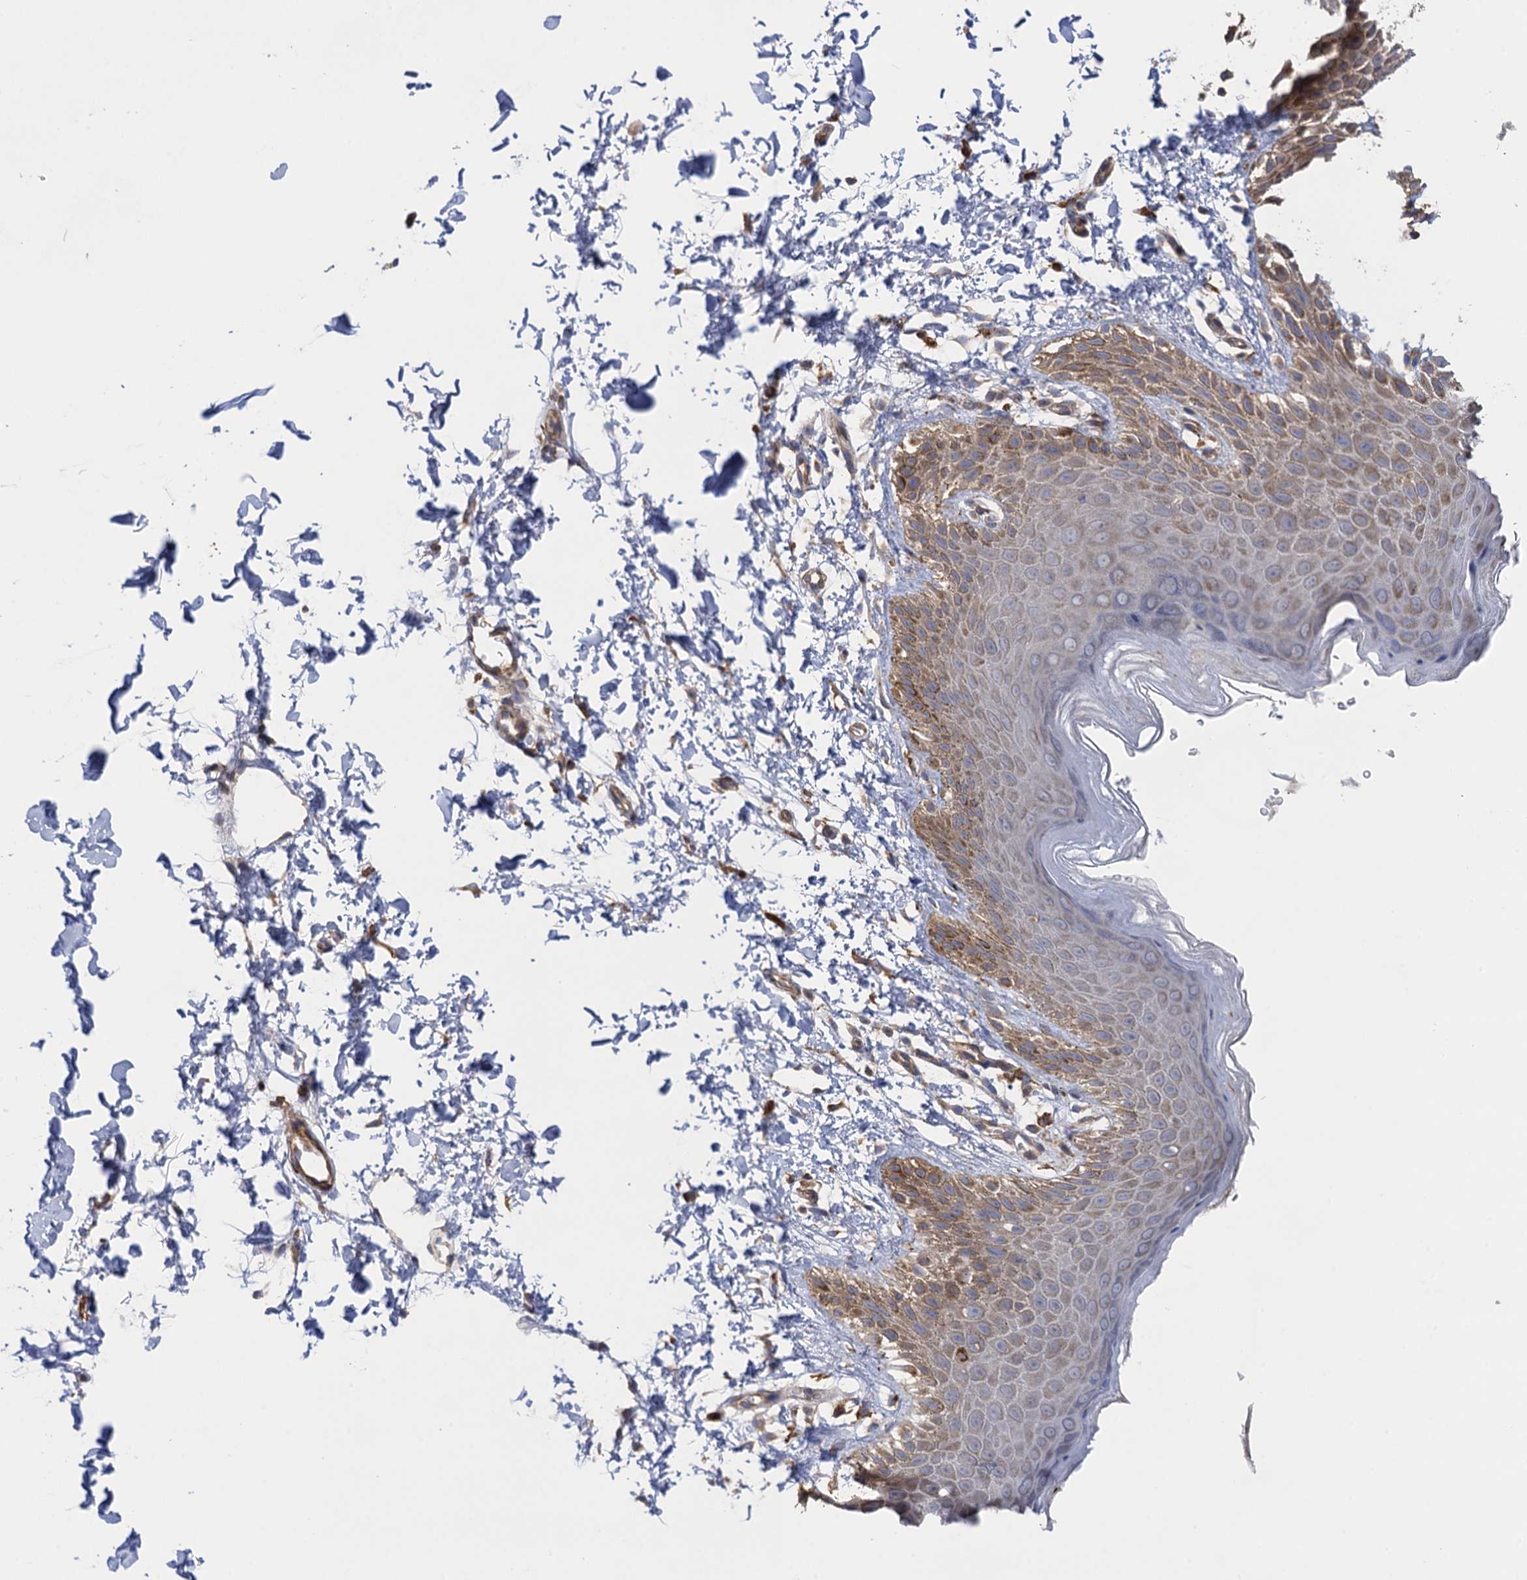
{"staining": {"intensity": "moderate", "quantity": "<25%", "location": "cytoplasmic/membranous"}, "tissue": "skin", "cell_type": "Epidermal cells", "image_type": "normal", "snomed": [{"axis": "morphology", "description": "Normal tissue, NOS"}, {"axis": "topography", "description": "Anal"}], "caption": "IHC photomicrograph of unremarkable human skin stained for a protein (brown), which displays low levels of moderate cytoplasmic/membranous staining in approximately <25% of epidermal cells.", "gene": "WDR88", "patient": {"sex": "male", "age": 44}}